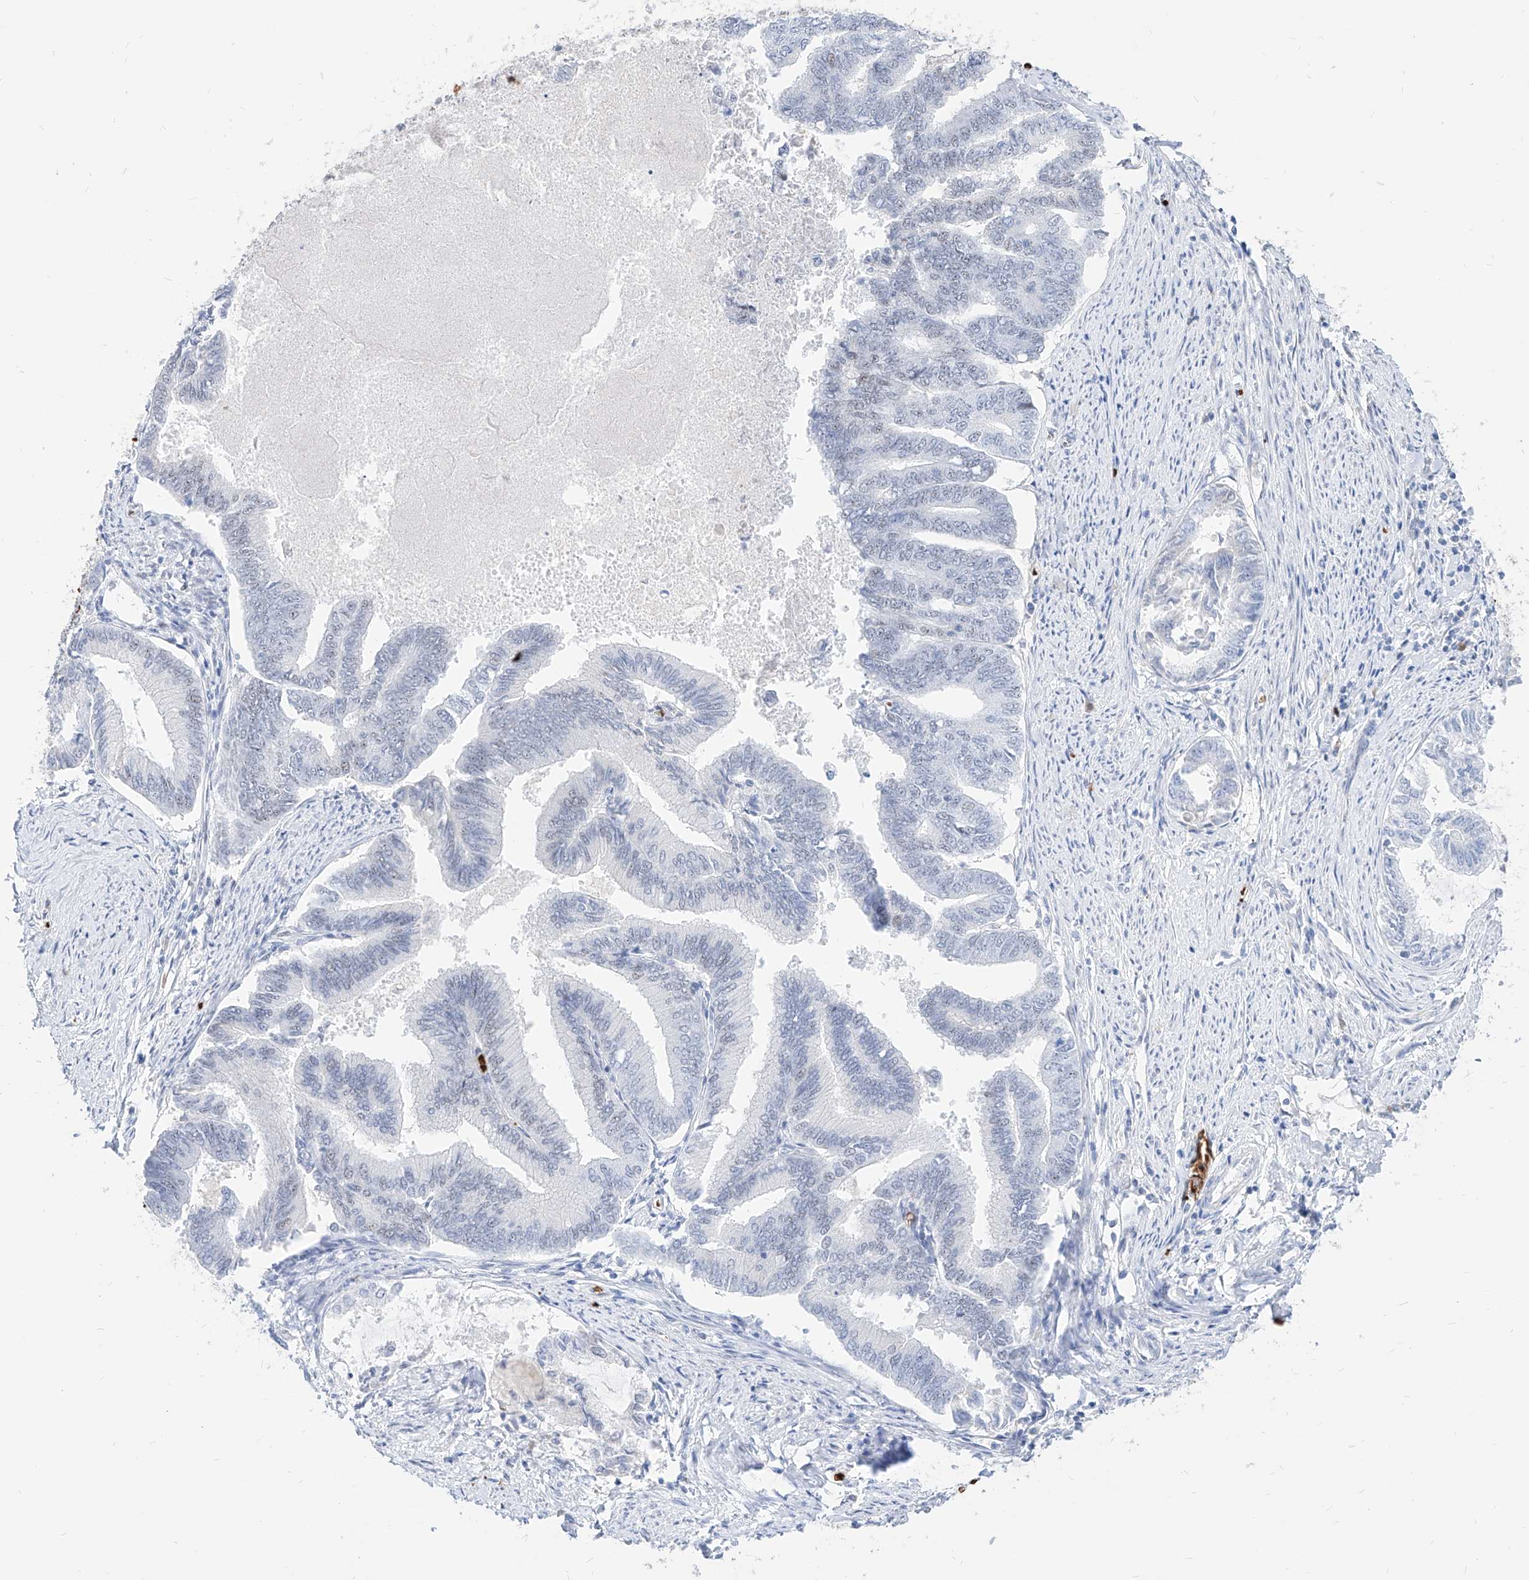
{"staining": {"intensity": "negative", "quantity": "none", "location": "none"}, "tissue": "endometrial cancer", "cell_type": "Tumor cells", "image_type": "cancer", "snomed": [{"axis": "morphology", "description": "Adenocarcinoma, NOS"}, {"axis": "topography", "description": "Endometrium"}], "caption": "This is an immunohistochemistry (IHC) micrograph of human endometrial adenocarcinoma. There is no staining in tumor cells.", "gene": "ZFP42", "patient": {"sex": "female", "age": 86}}